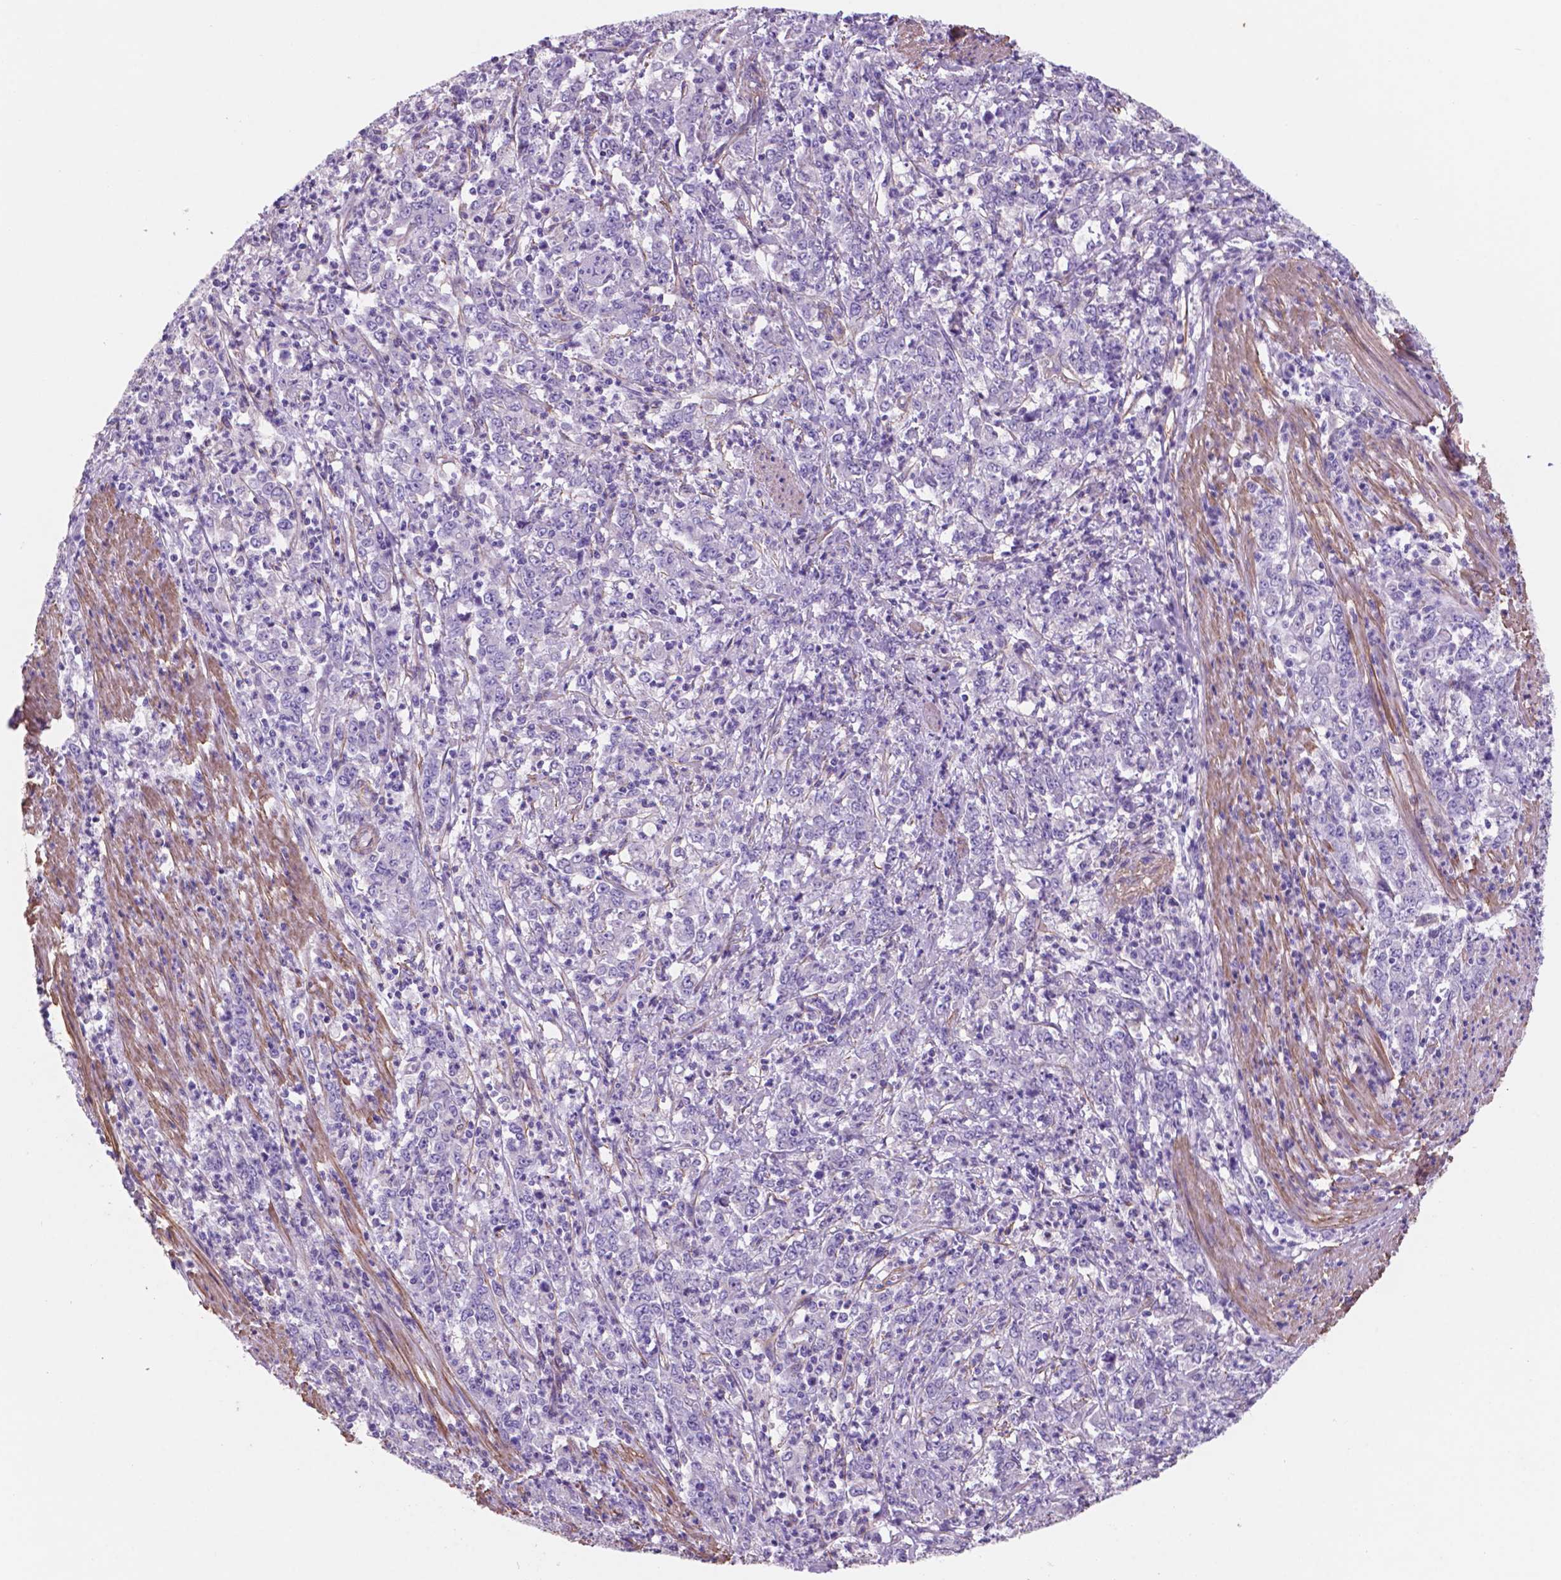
{"staining": {"intensity": "negative", "quantity": "none", "location": "none"}, "tissue": "stomach cancer", "cell_type": "Tumor cells", "image_type": "cancer", "snomed": [{"axis": "morphology", "description": "Adenocarcinoma, NOS"}, {"axis": "topography", "description": "Stomach, lower"}], "caption": "Tumor cells are negative for protein expression in human stomach cancer.", "gene": "TOR2A", "patient": {"sex": "female", "age": 71}}